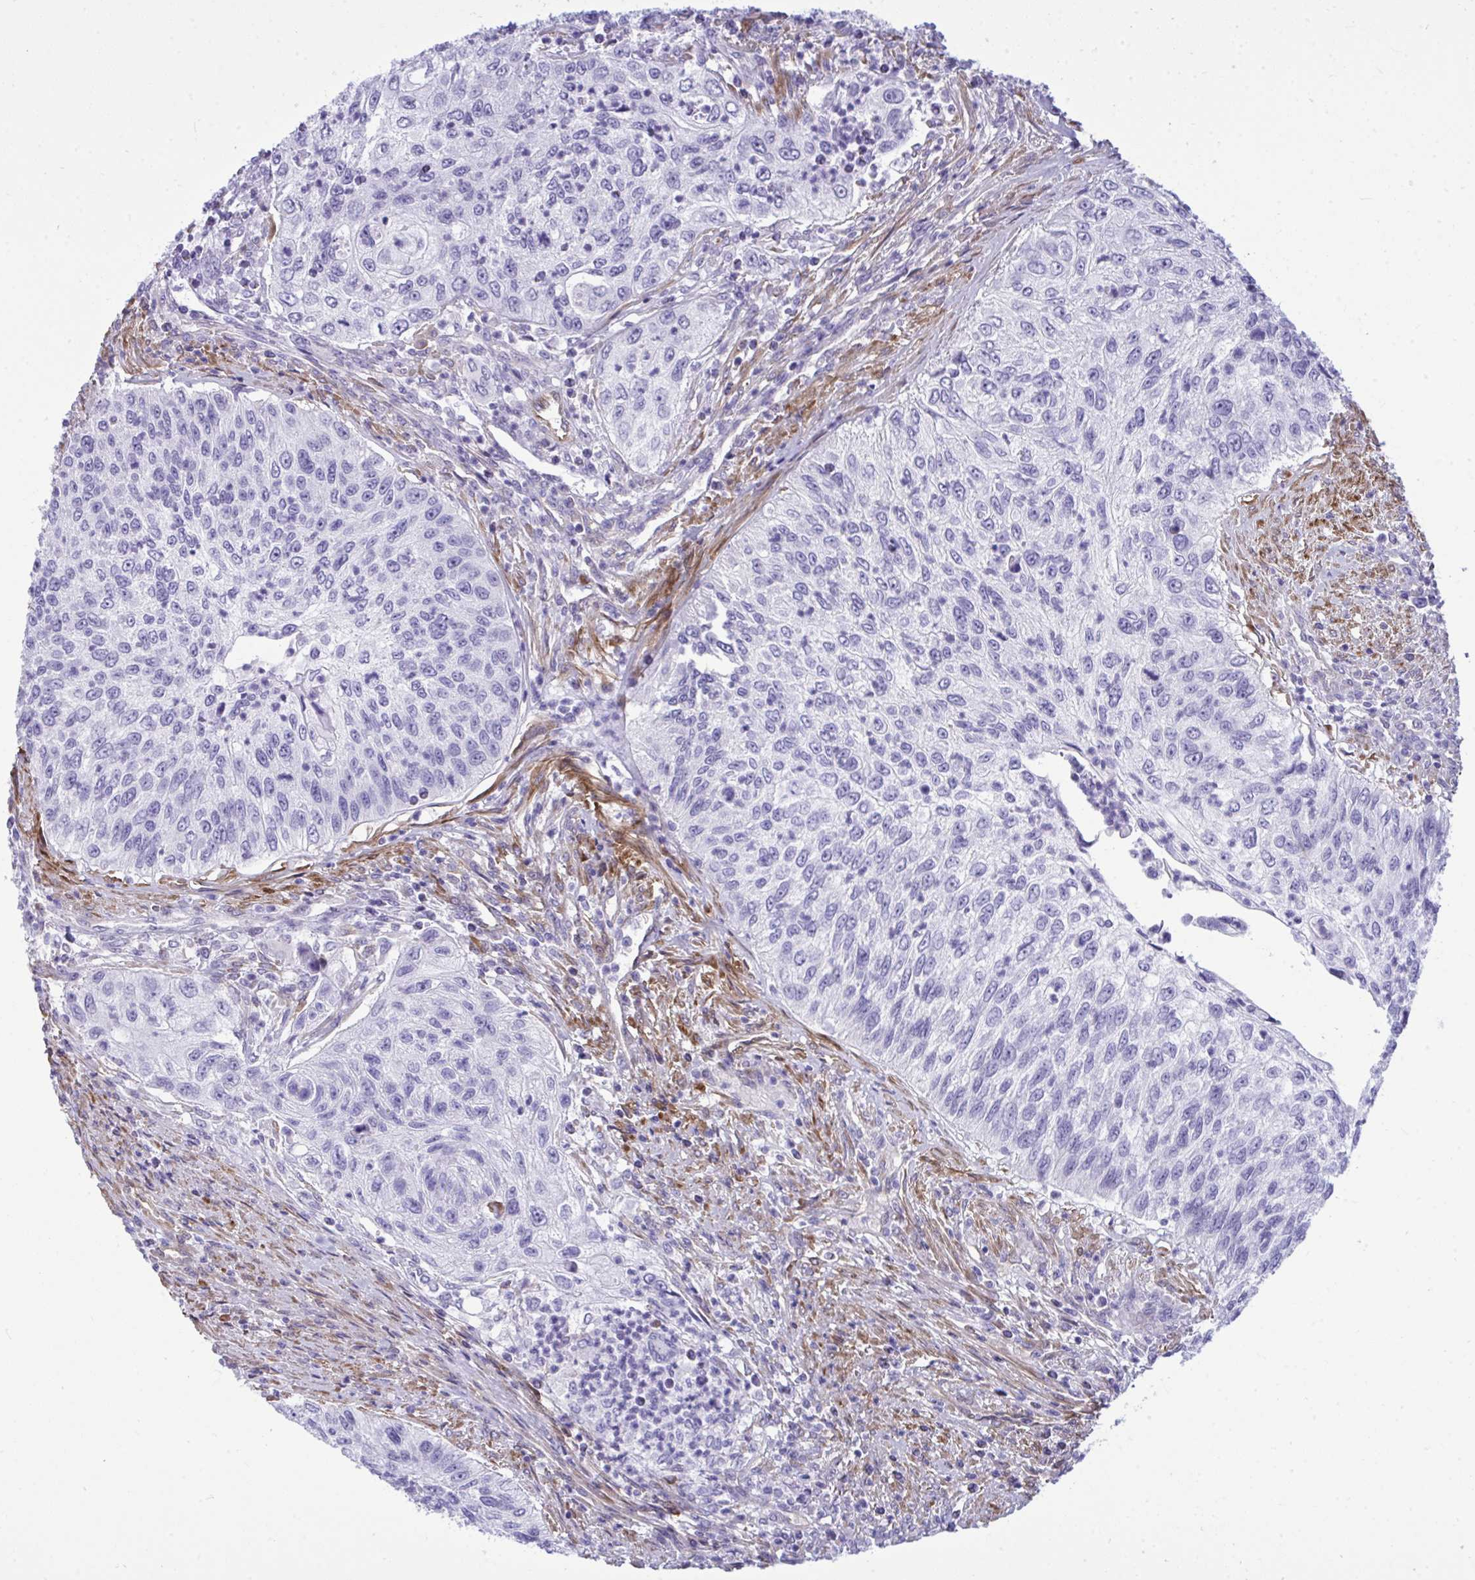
{"staining": {"intensity": "negative", "quantity": "none", "location": "none"}, "tissue": "urothelial cancer", "cell_type": "Tumor cells", "image_type": "cancer", "snomed": [{"axis": "morphology", "description": "Urothelial carcinoma, High grade"}, {"axis": "topography", "description": "Urinary bladder"}], "caption": "DAB immunohistochemical staining of human urothelial carcinoma (high-grade) reveals no significant staining in tumor cells.", "gene": "LIMS2", "patient": {"sex": "female", "age": 60}}